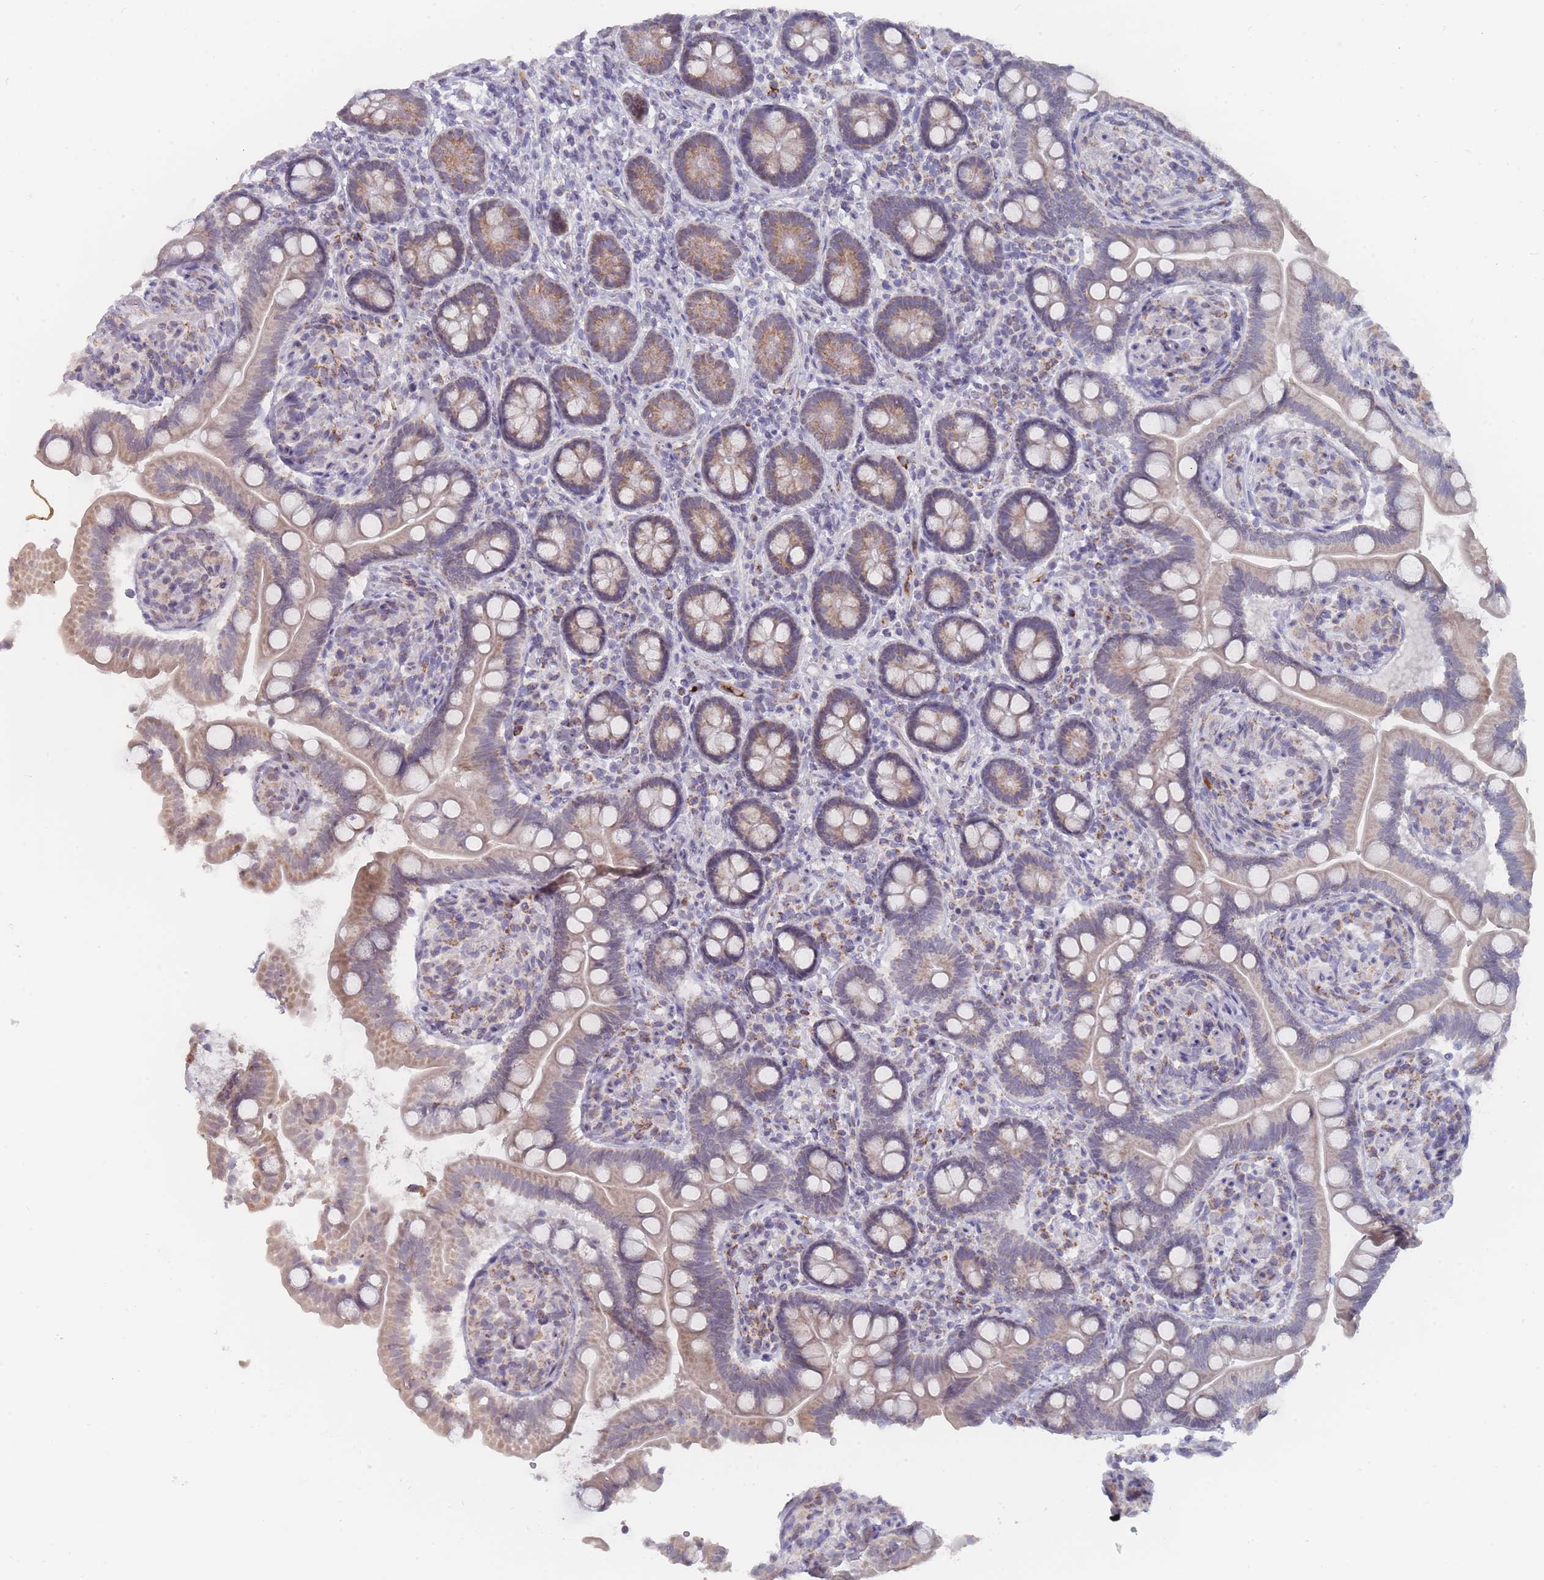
{"staining": {"intensity": "moderate", "quantity": "25%-75%", "location": "cytoplasmic/membranous"}, "tissue": "small intestine", "cell_type": "Glandular cells", "image_type": "normal", "snomed": [{"axis": "morphology", "description": "Normal tissue, NOS"}, {"axis": "topography", "description": "Small intestine"}], "caption": "Immunohistochemistry of normal human small intestine shows medium levels of moderate cytoplasmic/membranous staining in about 25%-75% of glandular cells.", "gene": "TRARG1", "patient": {"sex": "female", "age": 64}}